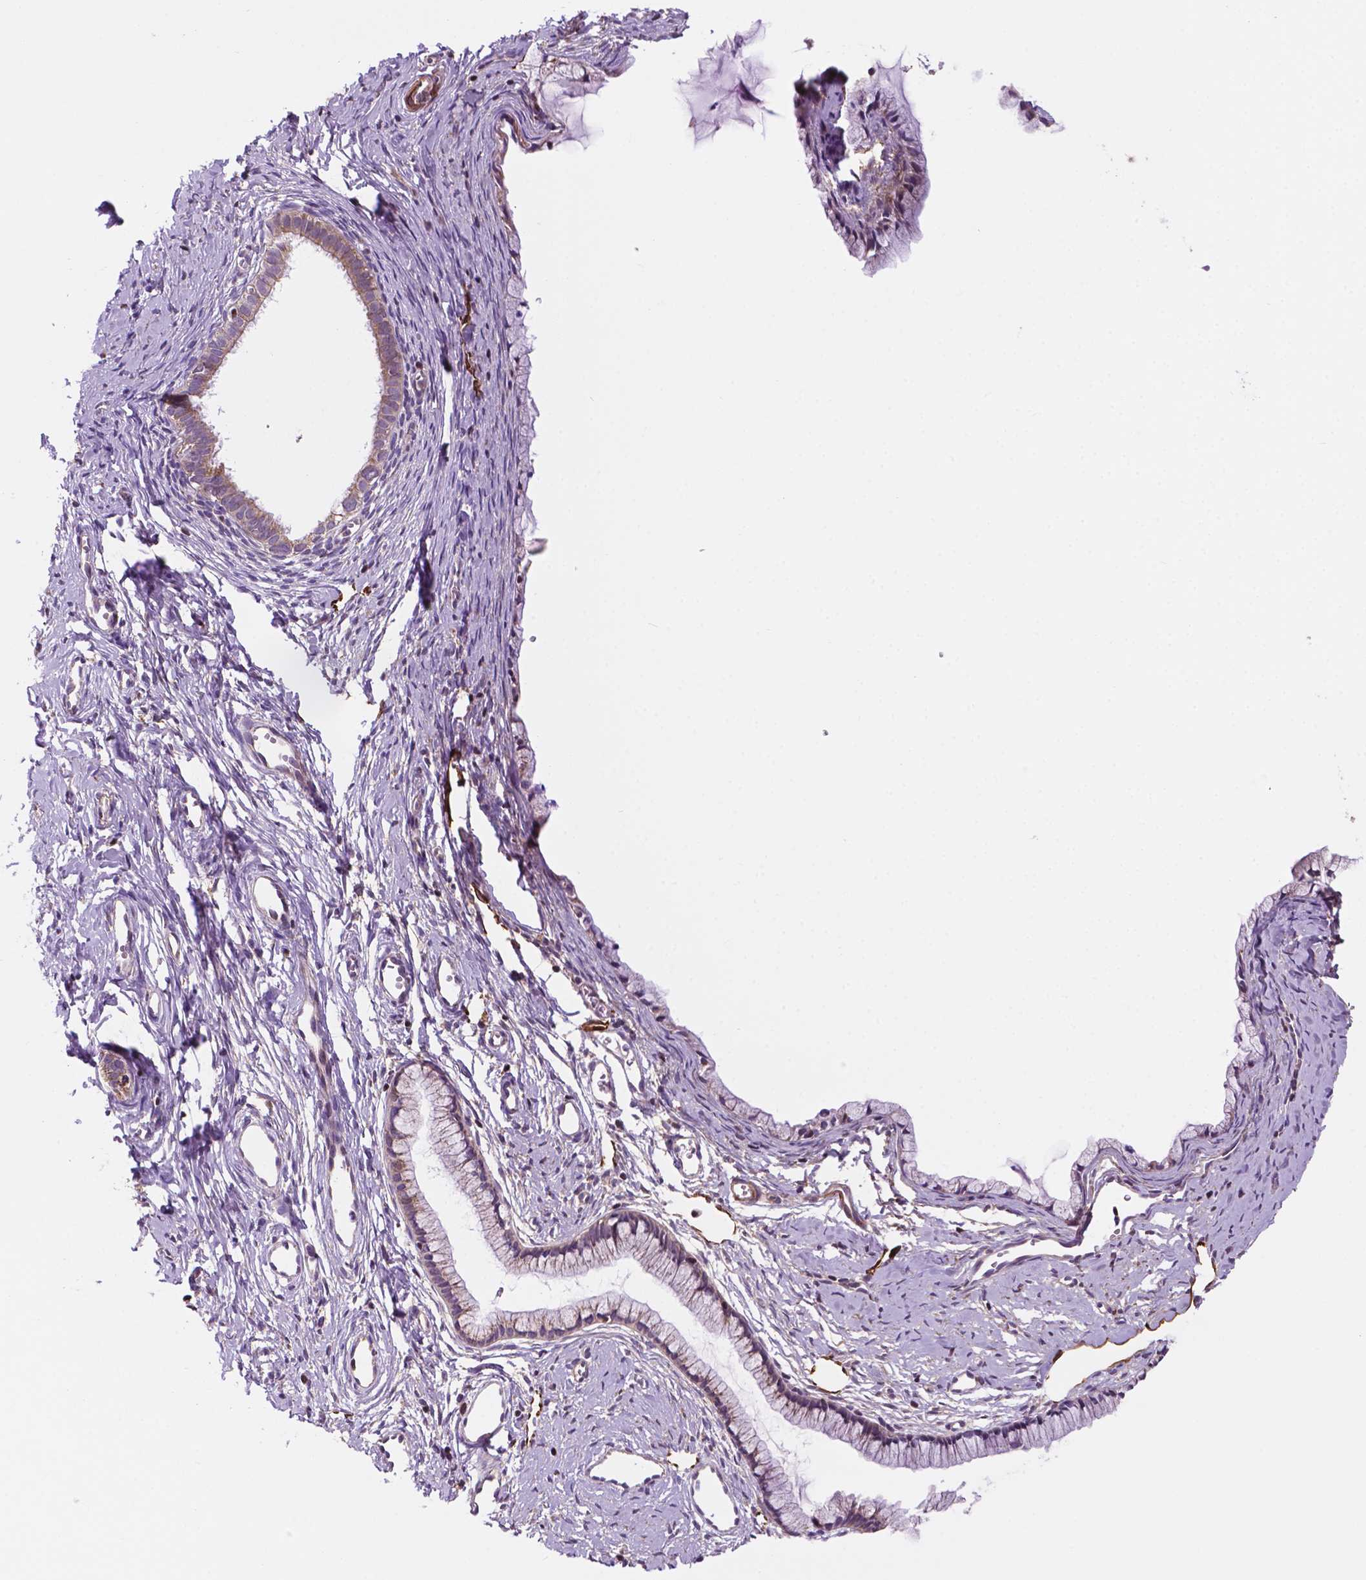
{"staining": {"intensity": "moderate", "quantity": ">75%", "location": "cytoplasmic/membranous"}, "tissue": "cervix", "cell_type": "Glandular cells", "image_type": "normal", "snomed": [{"axis": "morphology", "description": "Normal tissue, NOS"}, {"axis": "topography", "description": "Cervix"}], "caption": "Human cervix stained for a protein (brown) demonstrates moderate cytoplasmic/membranous positive positivity in approximately >75% of glandular cells.", "gene": "GEMIN4", "patient": {"sex": "female", "age": 40}}